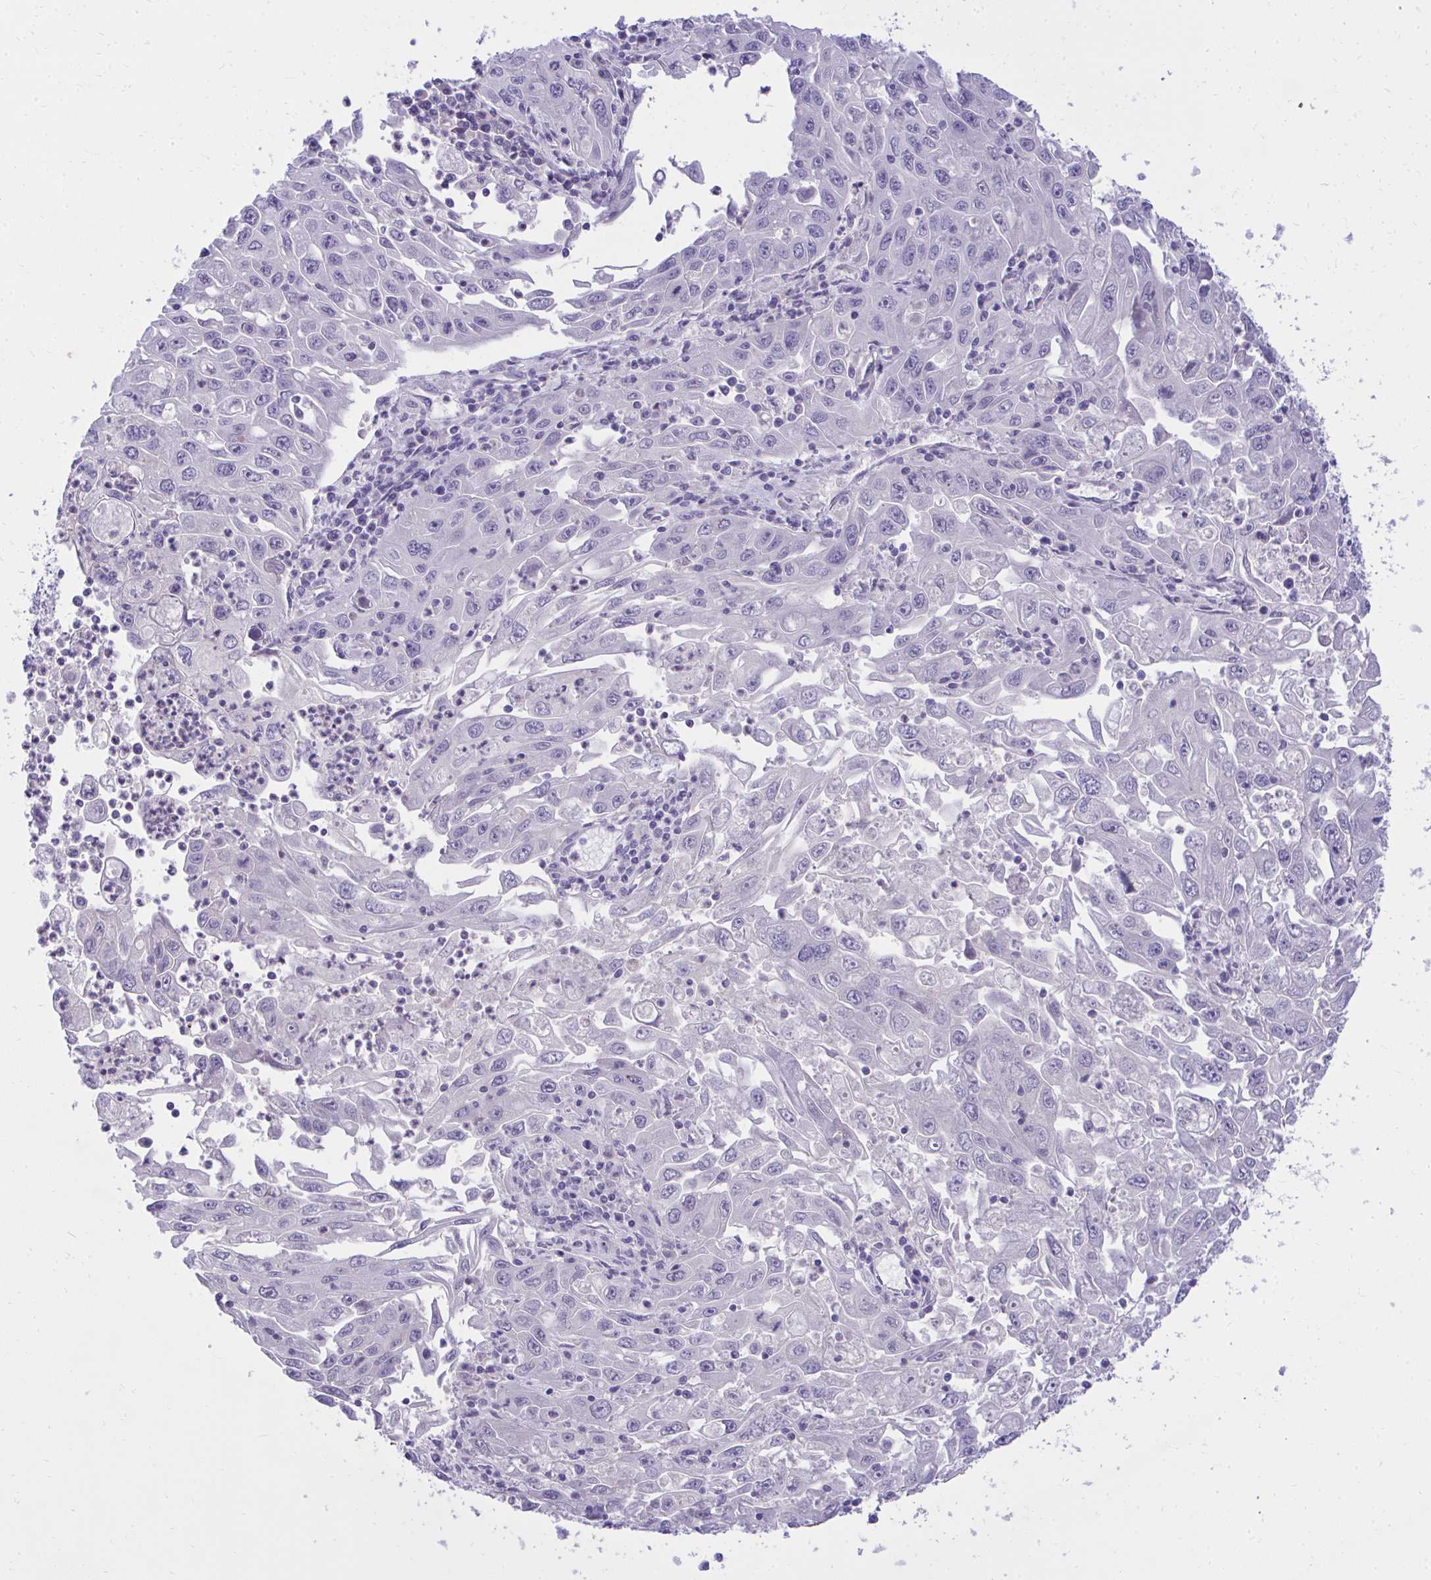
{"staining": {"intensity": "negative", "quantity": "none", "location": "none"}, "tissue": "endometrial cancer", "cell_type": "Tumor cells", "image_type": "cancer", "snomed": [{"axis": "morphology", "description": "Adenocarcinoma, NOS"}, {"axis": "topography", "description": "Uterus"}], "caption": "Endometrial cancer (adenocarcinoma) was stained to show a protein in brown. There is no significant expression in tumor cells.", "gene": "TMCO5A", "patient": {"sex": "female", "age": 62}}